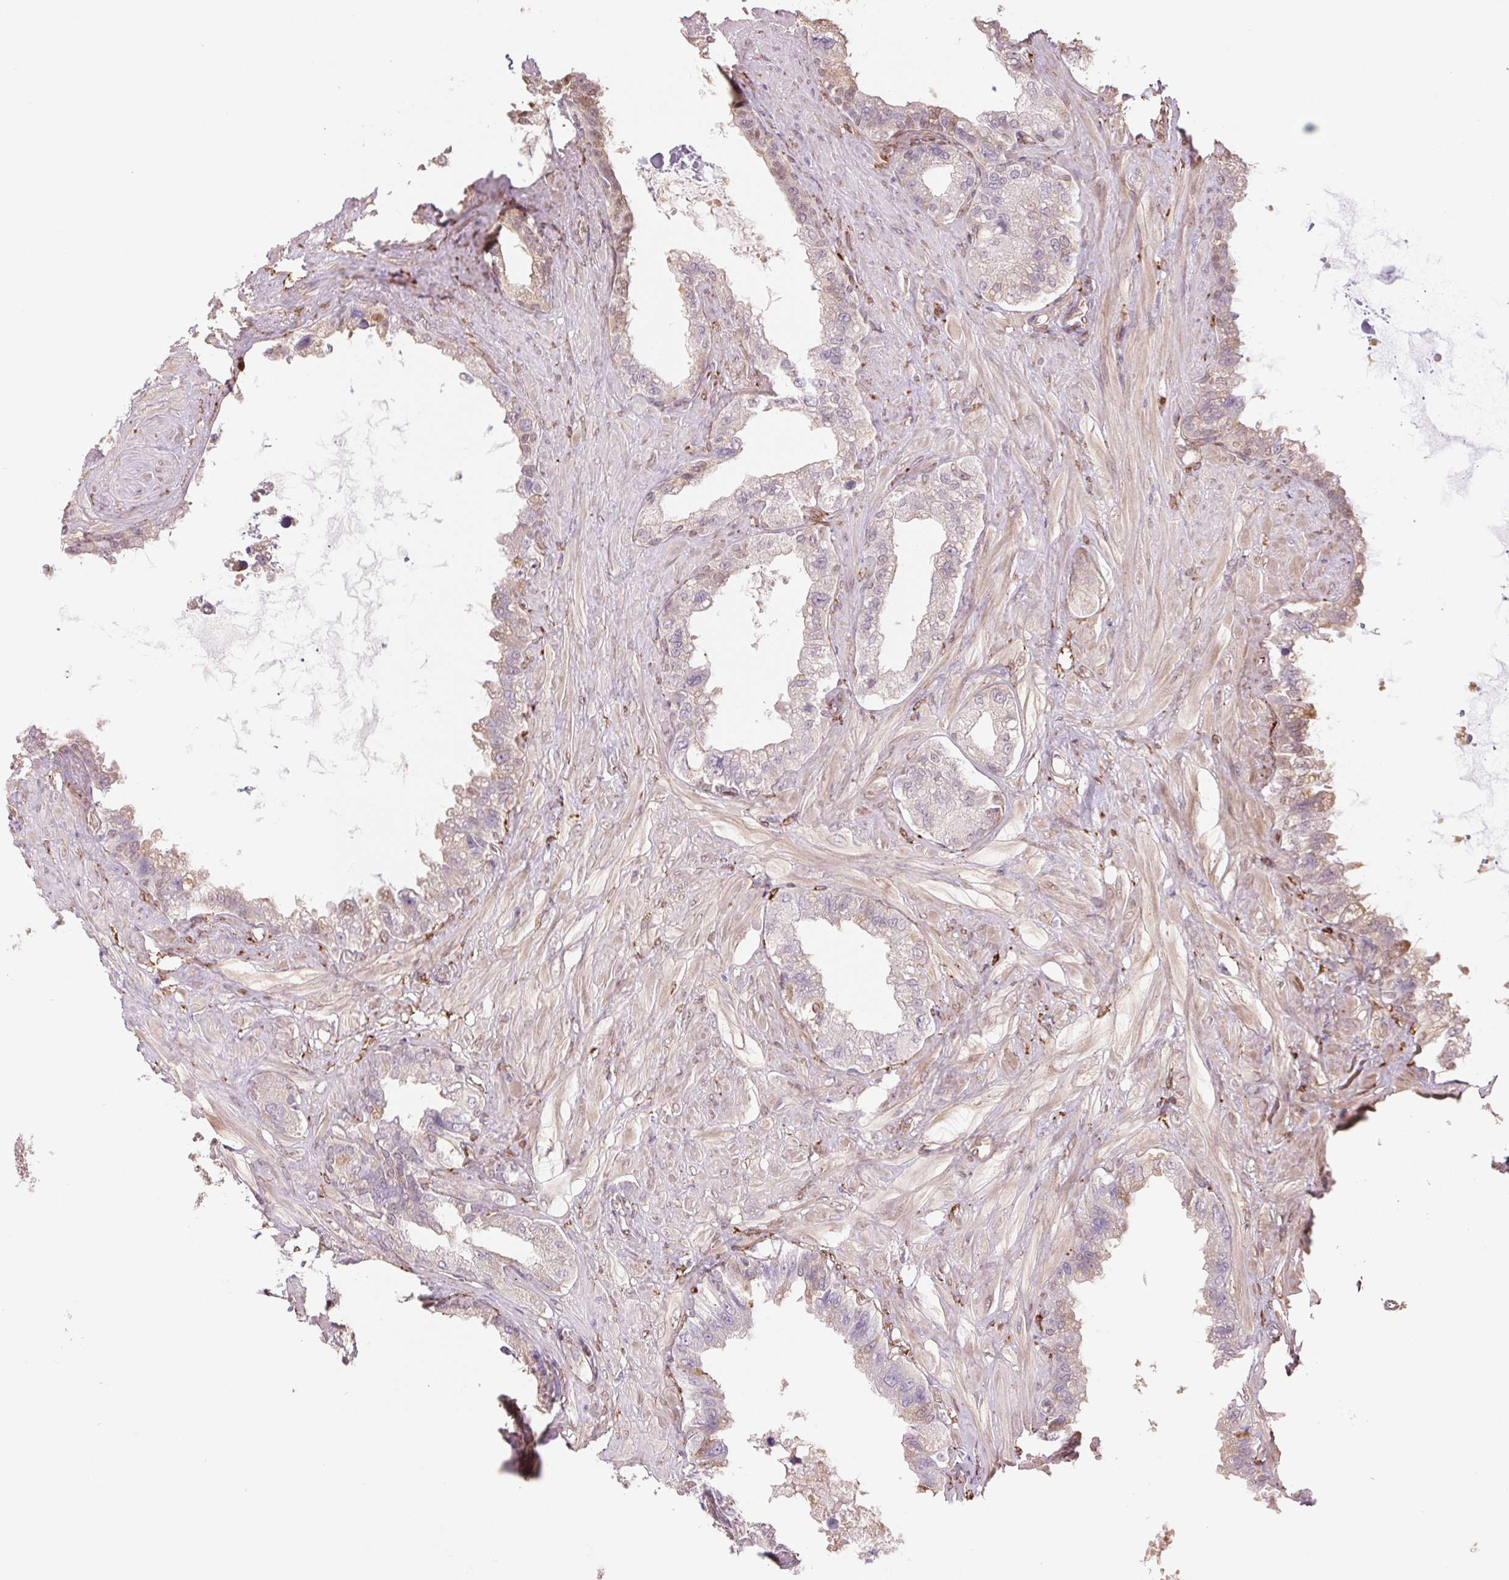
{"staining": {"intensity": "weak", "quantity": "25%-75%", "location": "cytoplasmic/membranous"}, "tissue": "seminal vesicle", "cell_type": "Glandular cells", "image_type": "normal", "snomed": [{"axis": "morphology", "description": "Normal tissue, NOS"}, {"axis": "topography", "description": "Seminal veicle"}, {"axis": "topography", "description": "Peripheral nerve tissue"}], "caption": "Unremarkable seminal vesicle was stained to show a protein in brown. There is low levels of weak cytoplasmic/membranous expression in about 25%-75% of glandular cells. (DAB = brown stain, brightfield microscopy at high magnification).", "gene": "FKBP10", "patient": {"sex": "male", "age": 76}}